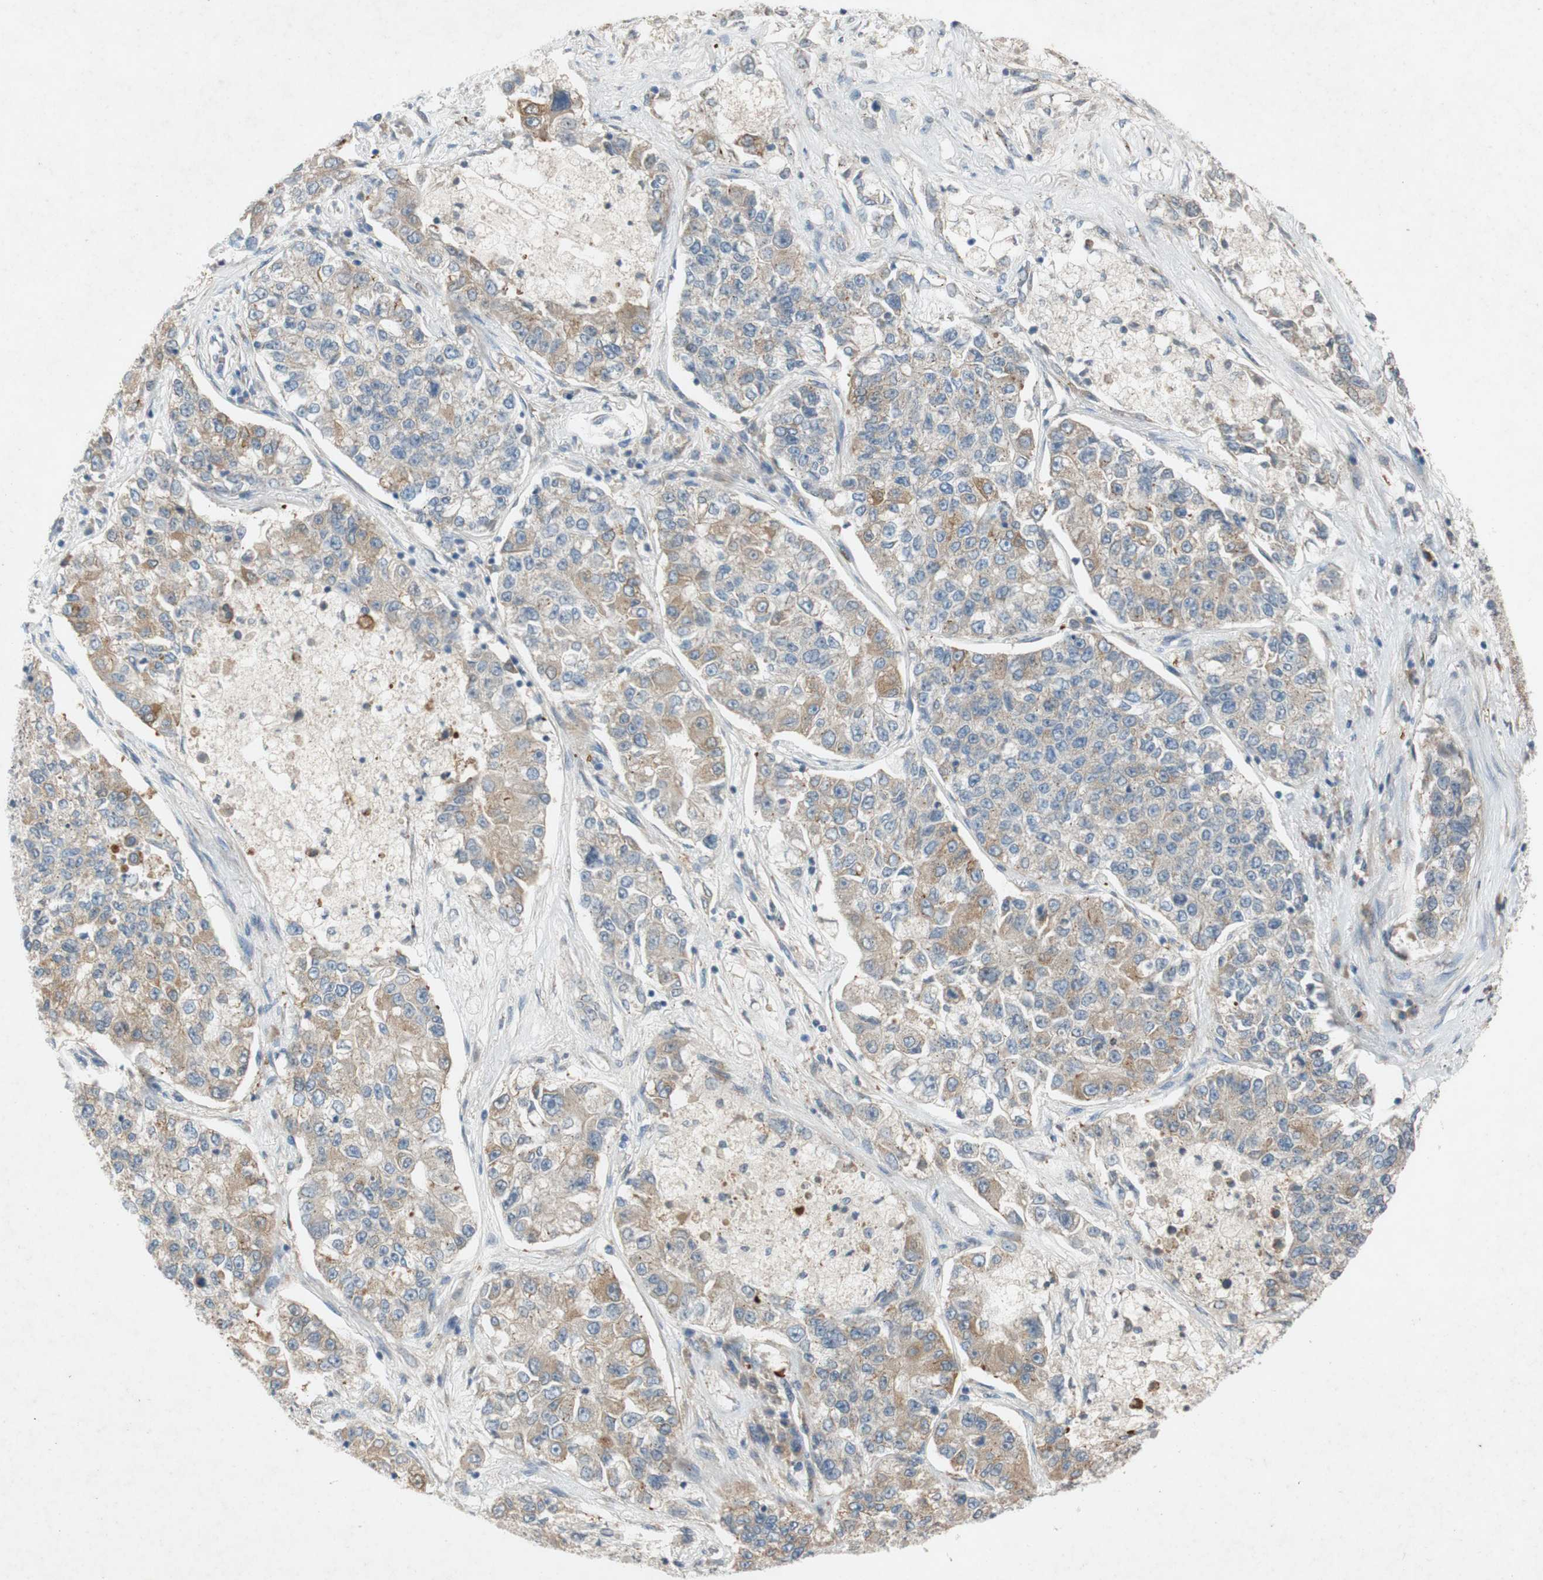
{"staining": {"intensity": "moderate", "quantity": ">75%", "location": "cytoplasmic/membranous"}, "tissue": "lung cancer", "cell_type": "Tumor cells", "image_type": "cancer", "snomed": [{"axis": "morphology", "description": "Adenocarcinoma, NOS"}, {"axis": "topography", "description": "Lung"}], "caption": "Lung cancer (adenocarcinoma) tissue exhibits moderate cytoplasmic/membranous positivity in approximately >75% of tumor cells", "gene": "ADD2", "patient": {"sex": "male", "age": 49}}